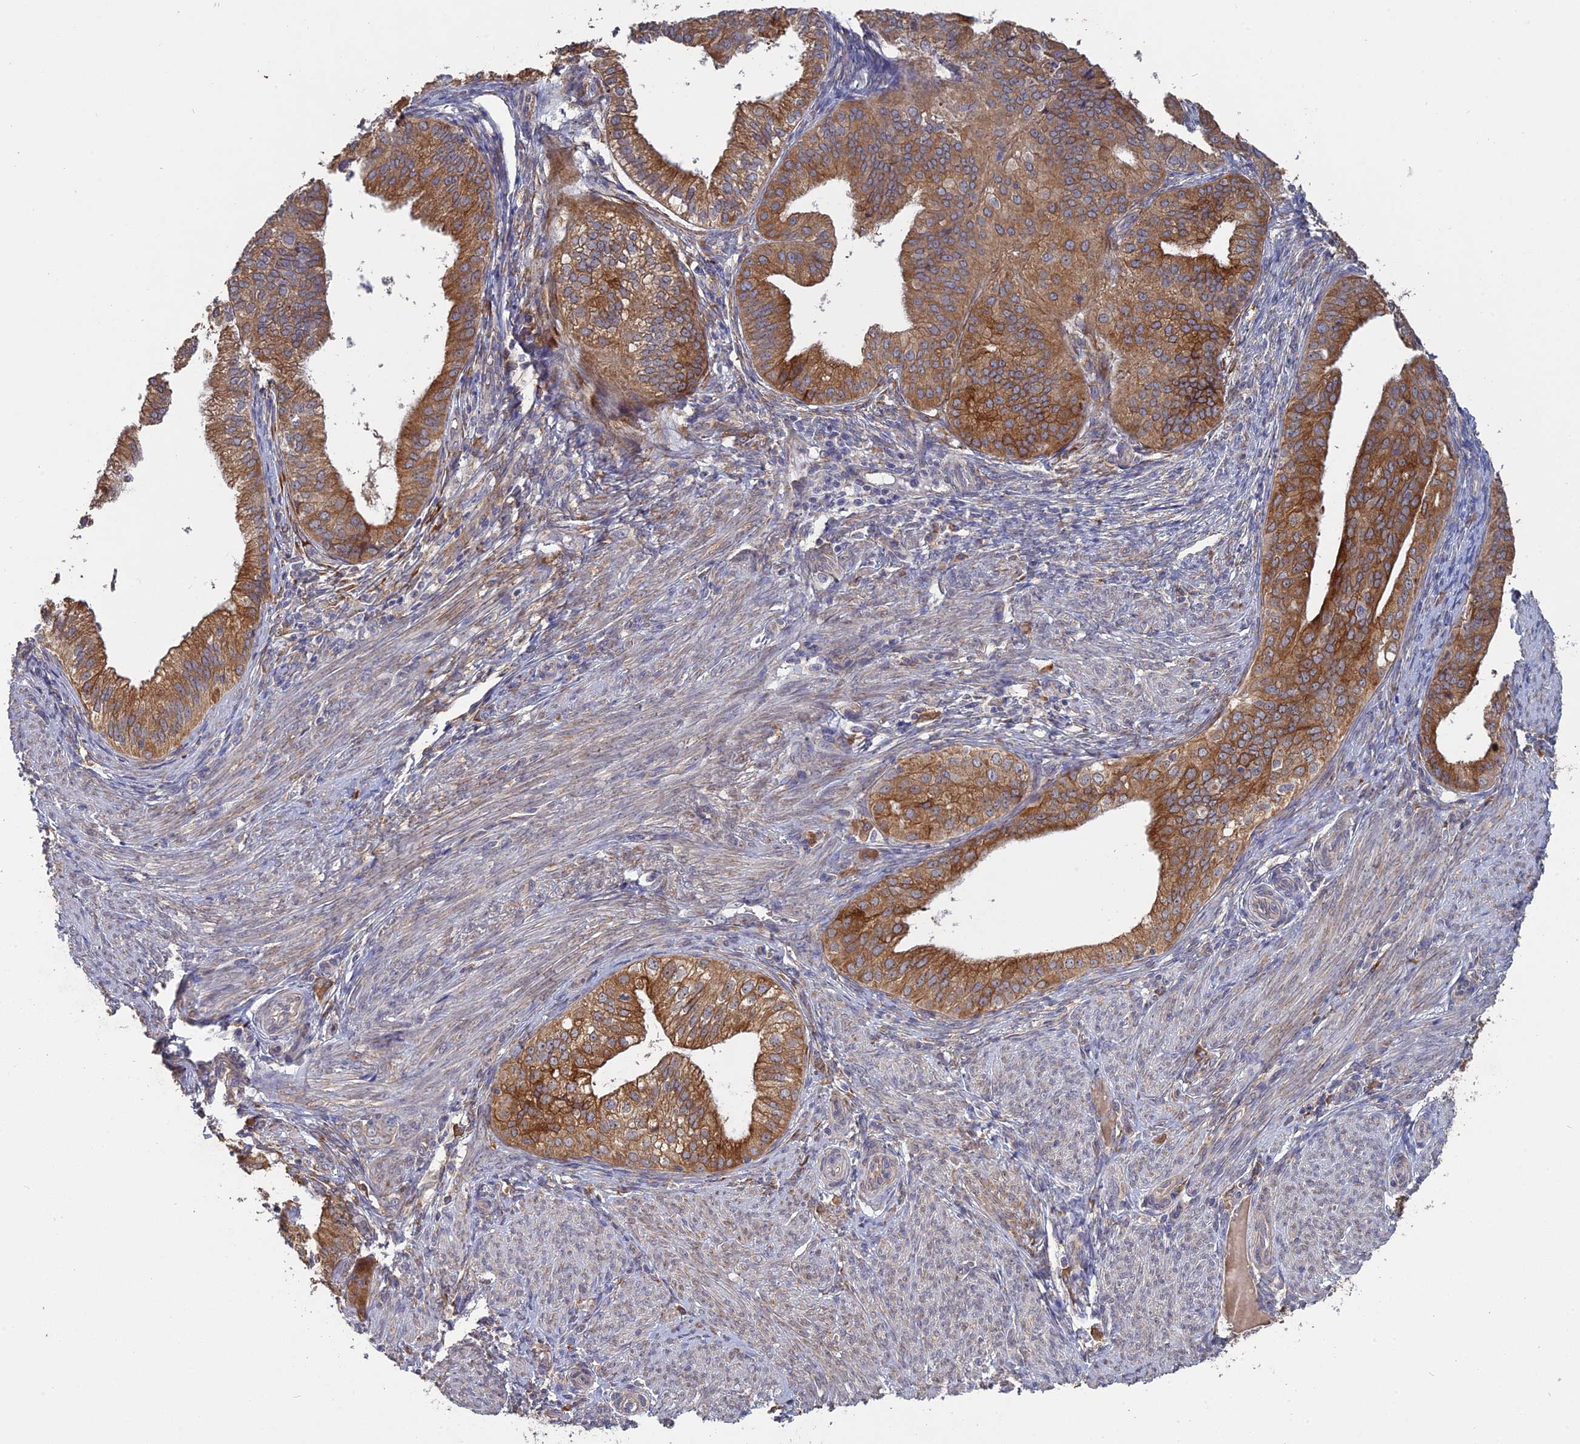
{"staining": {"intensity": "strong", "quantity": ">75%", "location": "cytoplasmic/membranous"}, "tissue": "endometrial cancer", "cell_type": "Tumor cells", "image_type": "cancer", "snomed": [{"axis": "morphology", "description": "Adenocarcinoma, NOS"}, {"axis": "topography", "description": "Endometrium"}], "caption": "Immunohistochemical staining of human endometrial cancer reveals strong cytoplasmic/membranous protein expression in approximately >75% of tumor cells.", "gene": "PPIC", "patient": {"sex": "female", "age": 50}}